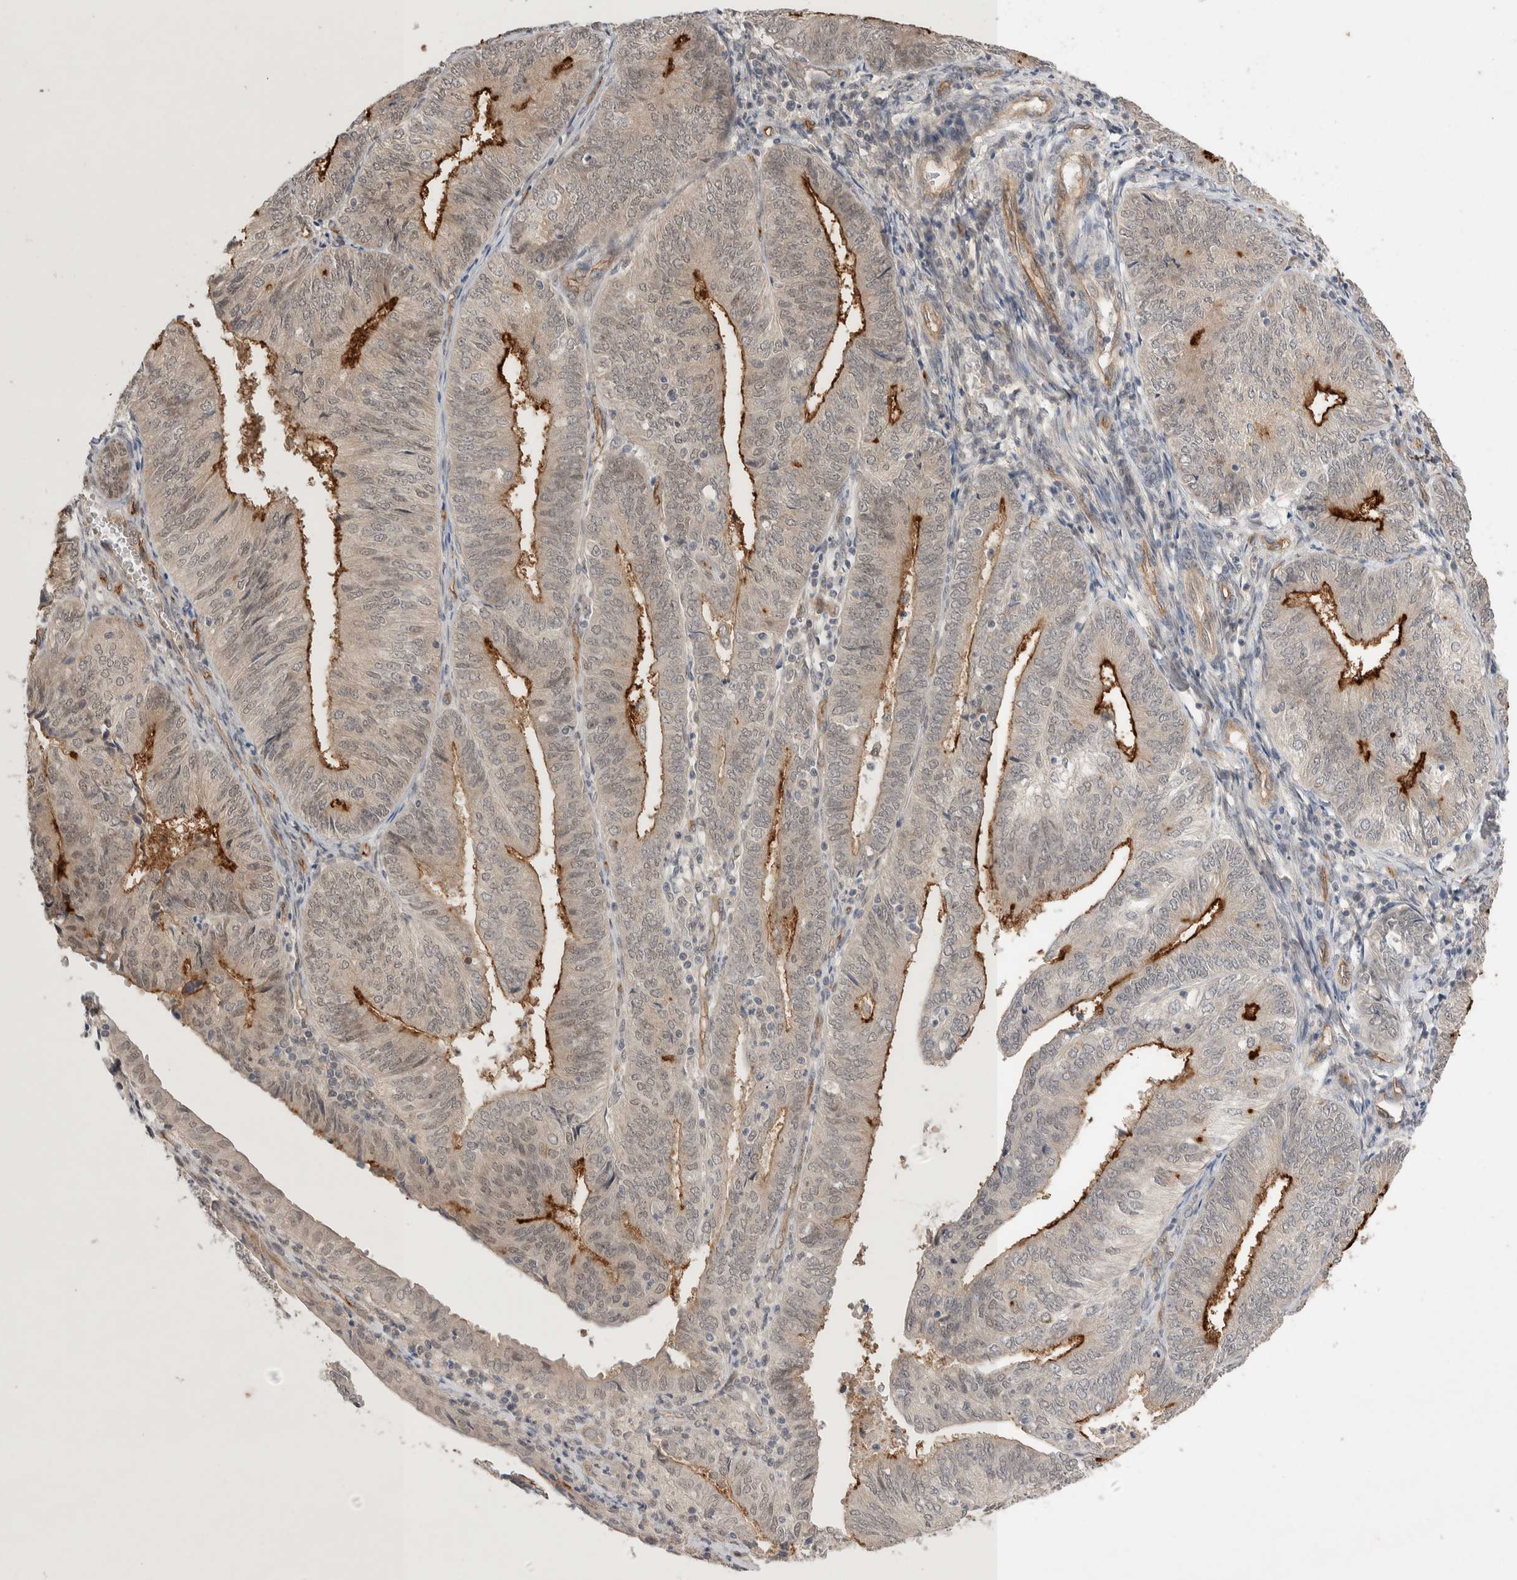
{"staining": {"intensity": "moderate", "quantity": "25%-75%", "location": "cytoplasmic/membranous"}, "tissue": "endometrial cancer", "cell_type": "Tumor cells", "image_type": "cancer", "snomed": [{"axis": "morphology", "description": "Adenocarcinoma, NOS"}, {"axis": "topography", "description": "Endometrium"}], "caption": "This photomicrograph reveals endometrial adenocarcinoma stained with immunohistochemistry to label a protein in brown. The cytoplasmic/membranous of tumor cells show moderate positivity for the protein. Nuclei are counter-stained blue.", "gene": "ZNF704", "patient": {"sex": "female", "age": 58}}